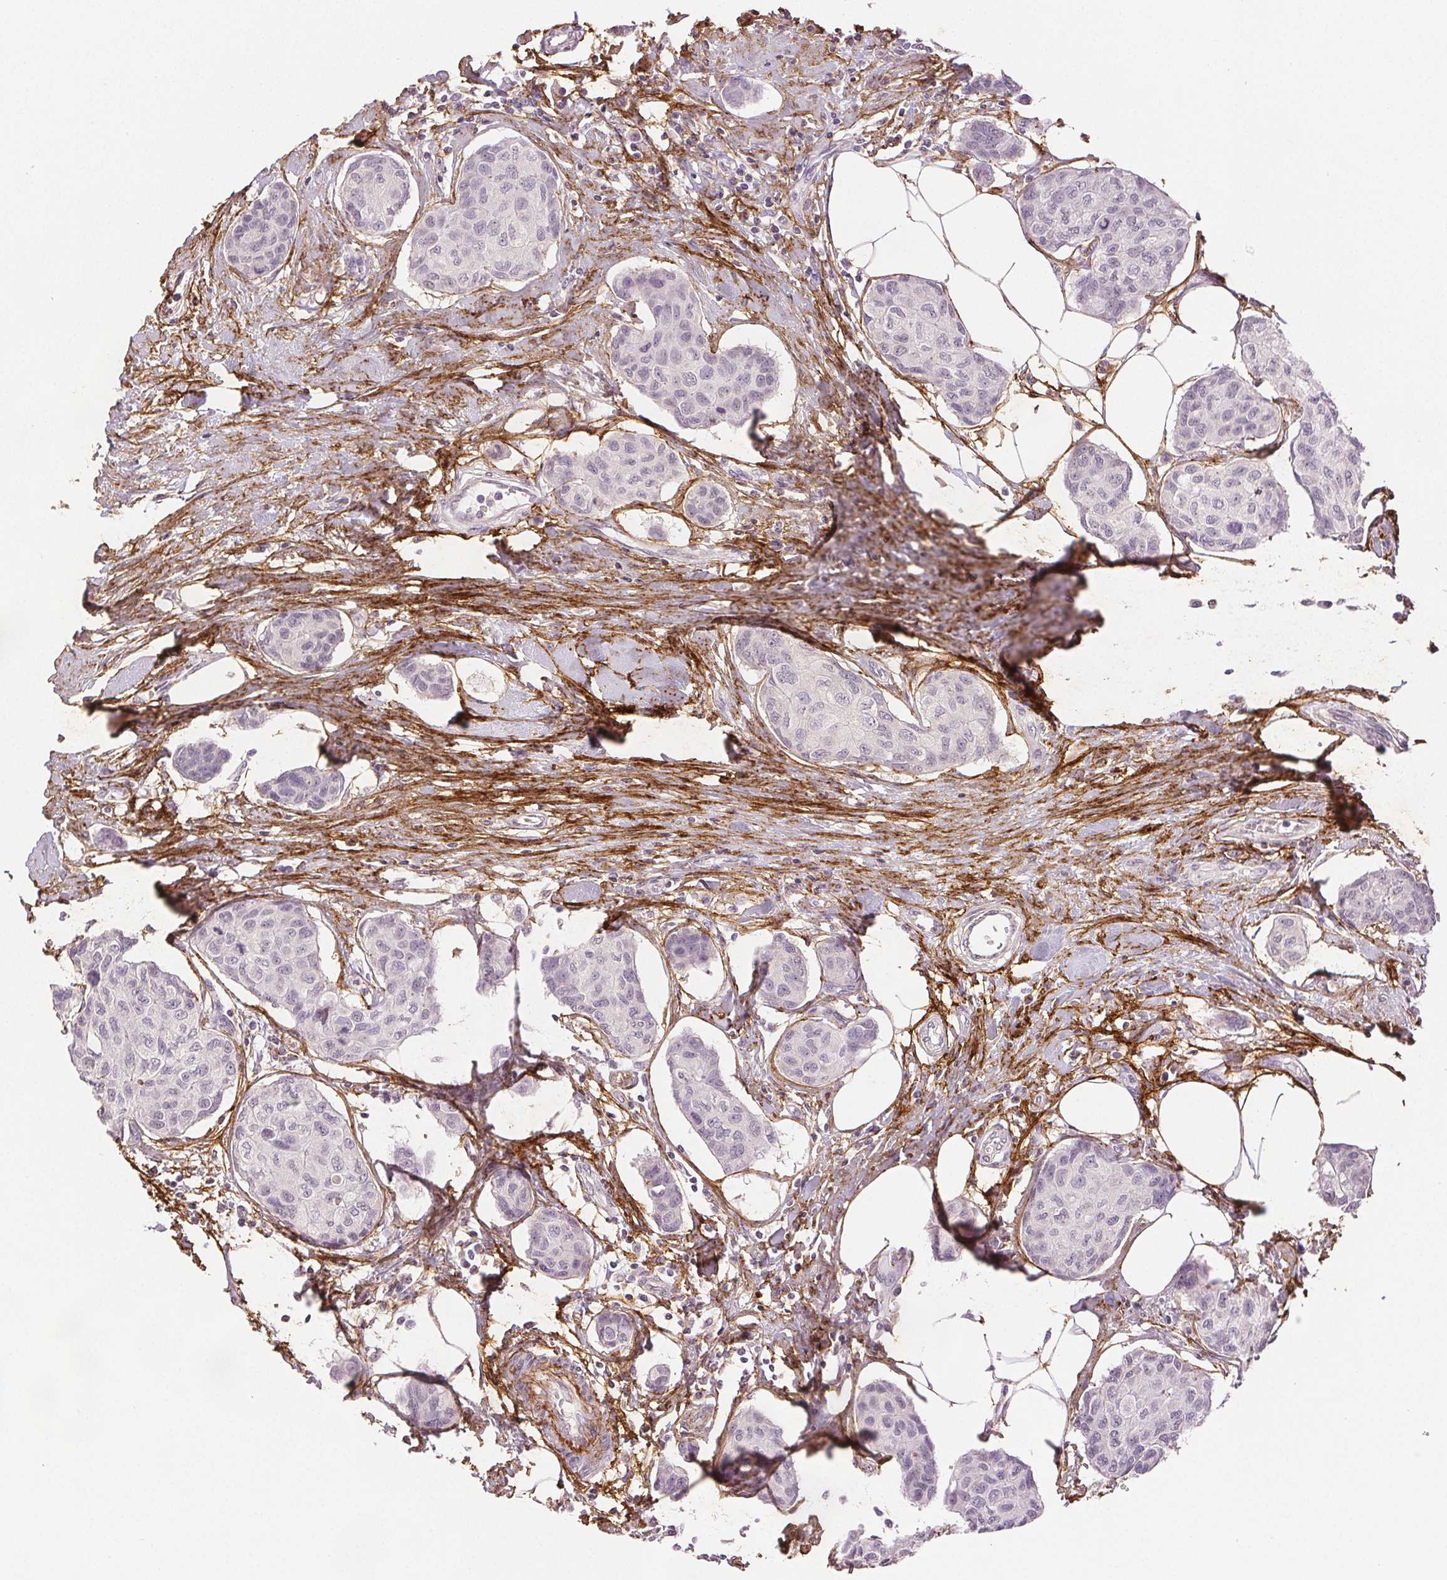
{"staining": {"intensity": "negative", "quantity": "none", "location": "none"}, "tissue": "breast cancer", "cell_type": "Tumor cells", "image_type": "cancer", "snomed": [{"axis": "morphology", "description": "Duct carcinoma"}, {"axis": "topography", "description": "Breast"}], "caption": "The immunohistochemistry photomicrograph has no significant expression in tumor cells of breast intraductal carcinoma tissue. Nuclei are stained in blue.", "gene": "FBN1", "patient": {"sex": "female", "age": 80}}